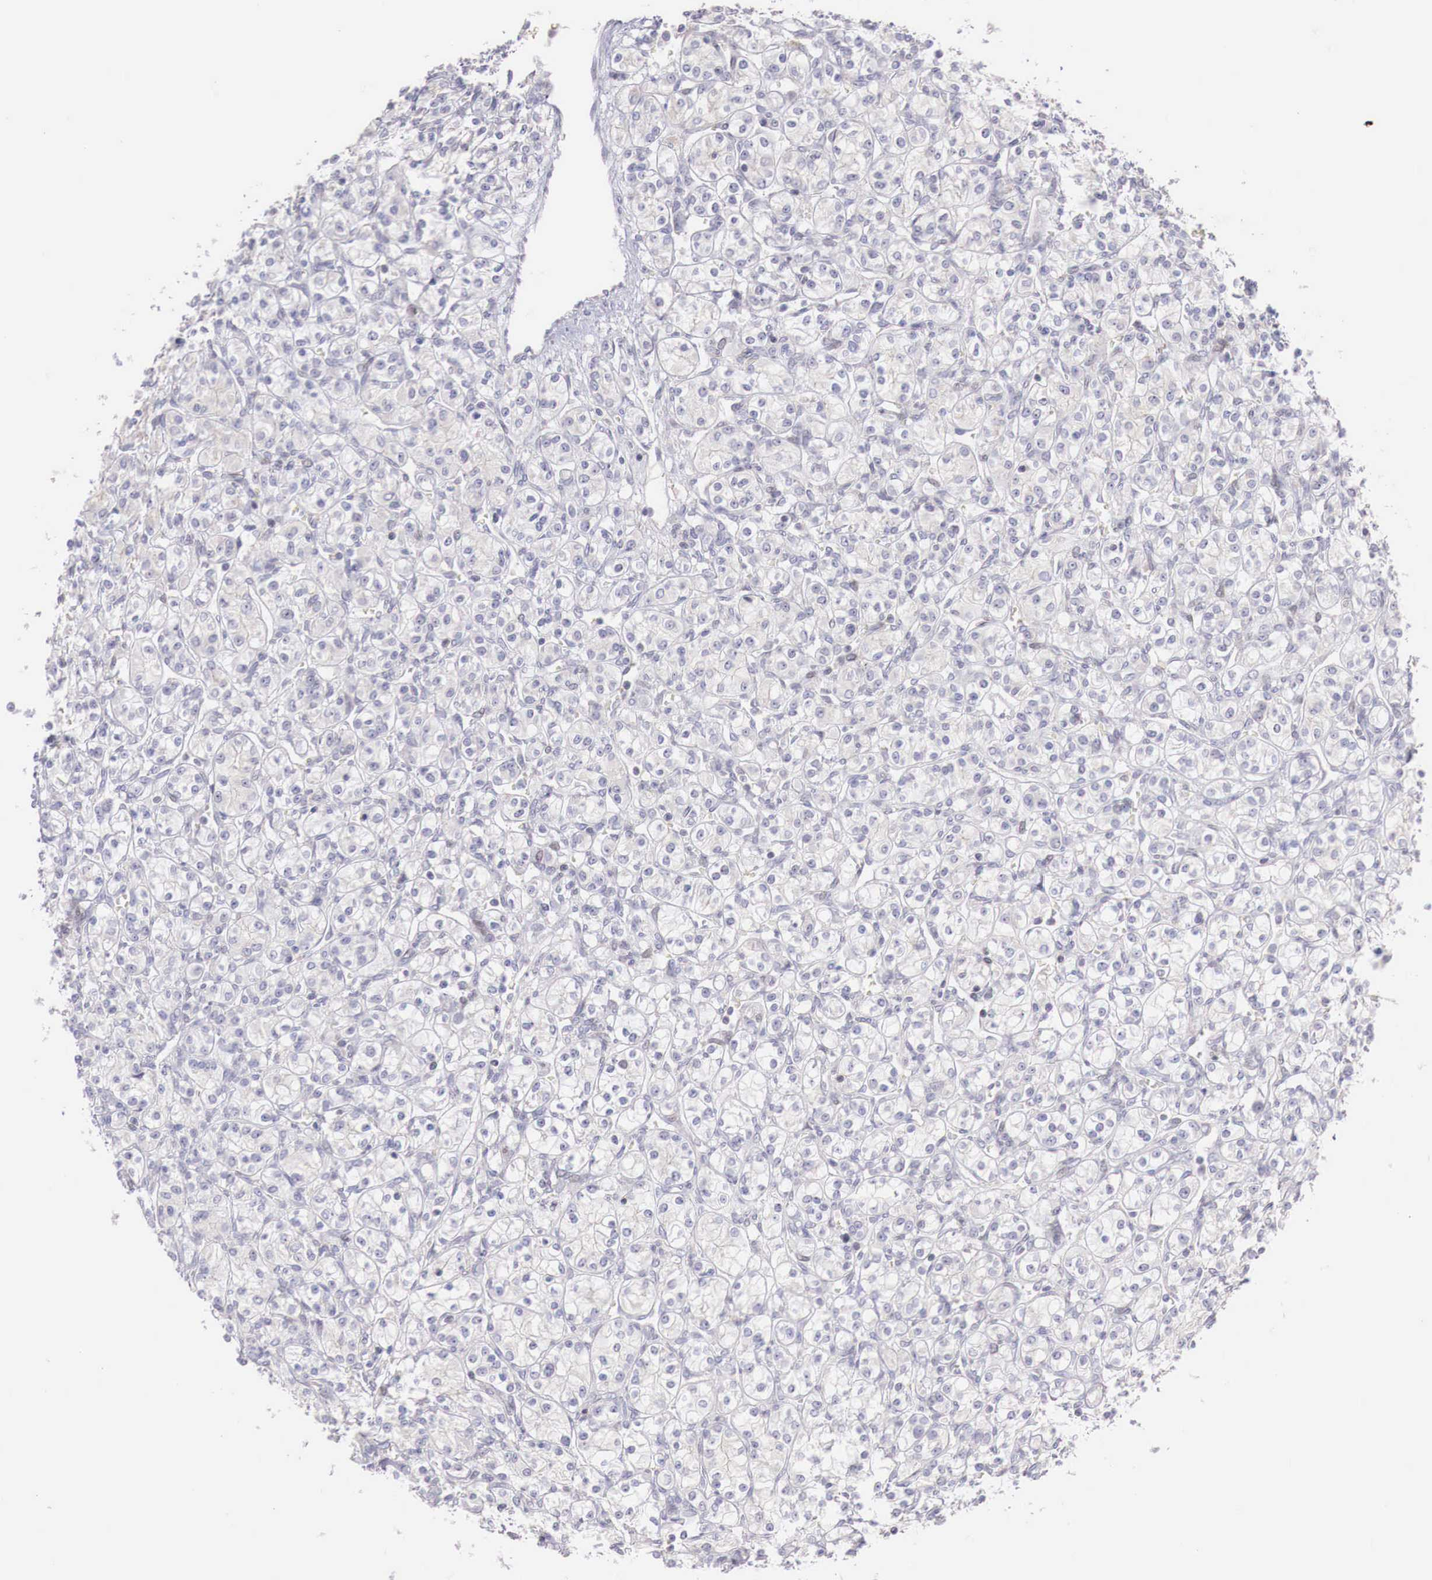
{"staining": {"intensity": "negative", "quantity": "none", "location": "none"}, "tissue": "renal cancer", "cell_type": "Tumor cells", "image_type": "cancer", "snomed": [{"axis": "morphology", "description": "Adenocarcinoma, NOS"}, {"axis": "topography", "description": "Kidney"}], "caption": "Tumor cells are negative for protein expression in human renal adenocarcinoma.", "gene": "CLCN5", "patient": {"sex": "male", "age": 77}}